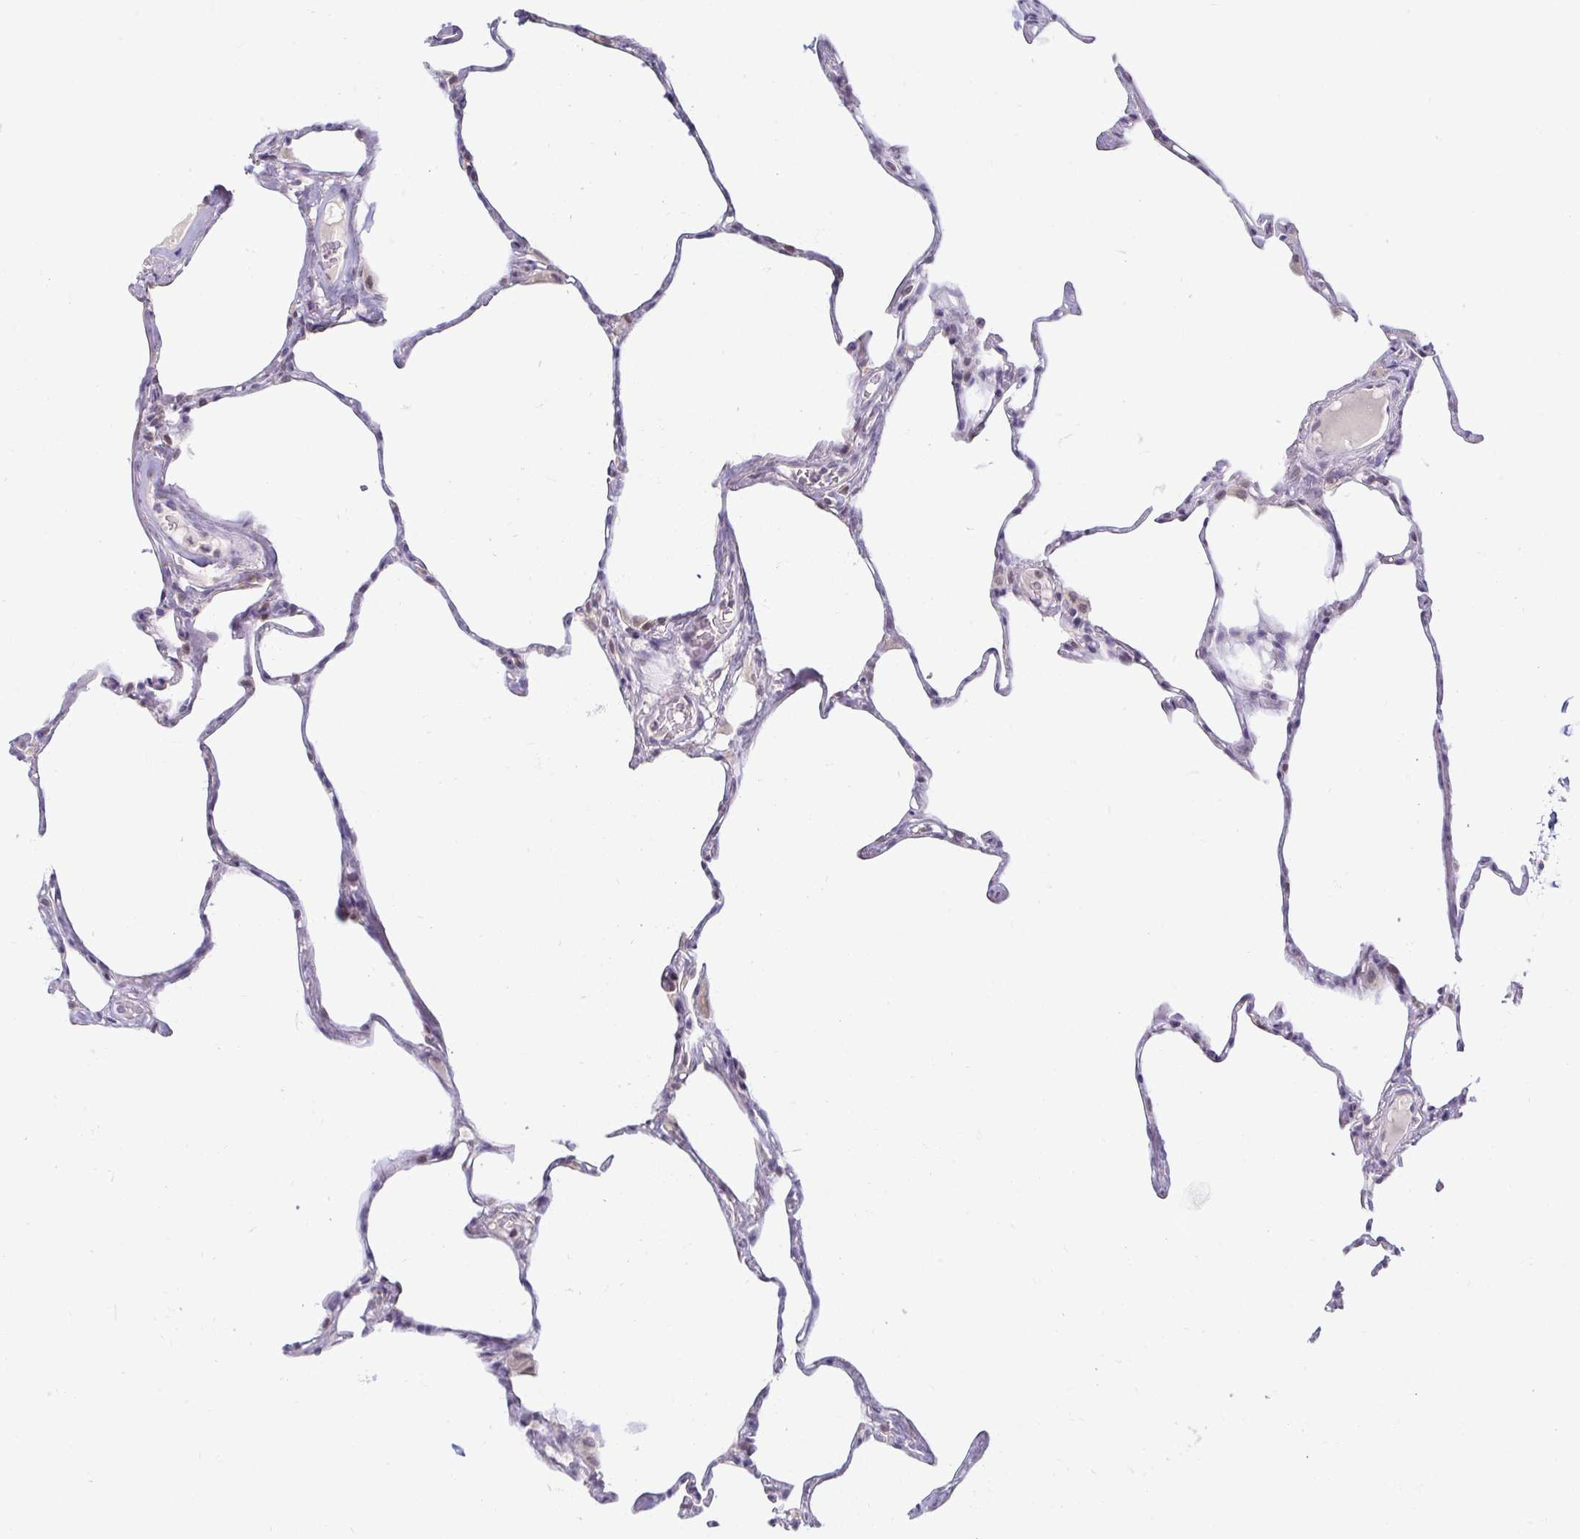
{"staining": {"intensity": "negative", "quantity": "none", "location": "none"}, "tissue": "lung", "cell_type": "Alveolar cells", "image_type": "normal", "snomed": [{"axis": "morphology", "description": "Normal tissue, NOS"}, {"axis": "topography", "description": "Lung"}], "caption": "Micrograph shows no significant protein expression in alveolar cells of unremarkable lung. (Stains: DAB immunohistochemistry (IHC) with hematoxylin counter stain, Microscopy: brightfield microscopy at high magnification).", "gene": "DDN", "patient": {"sex": "male", "age": 65}}